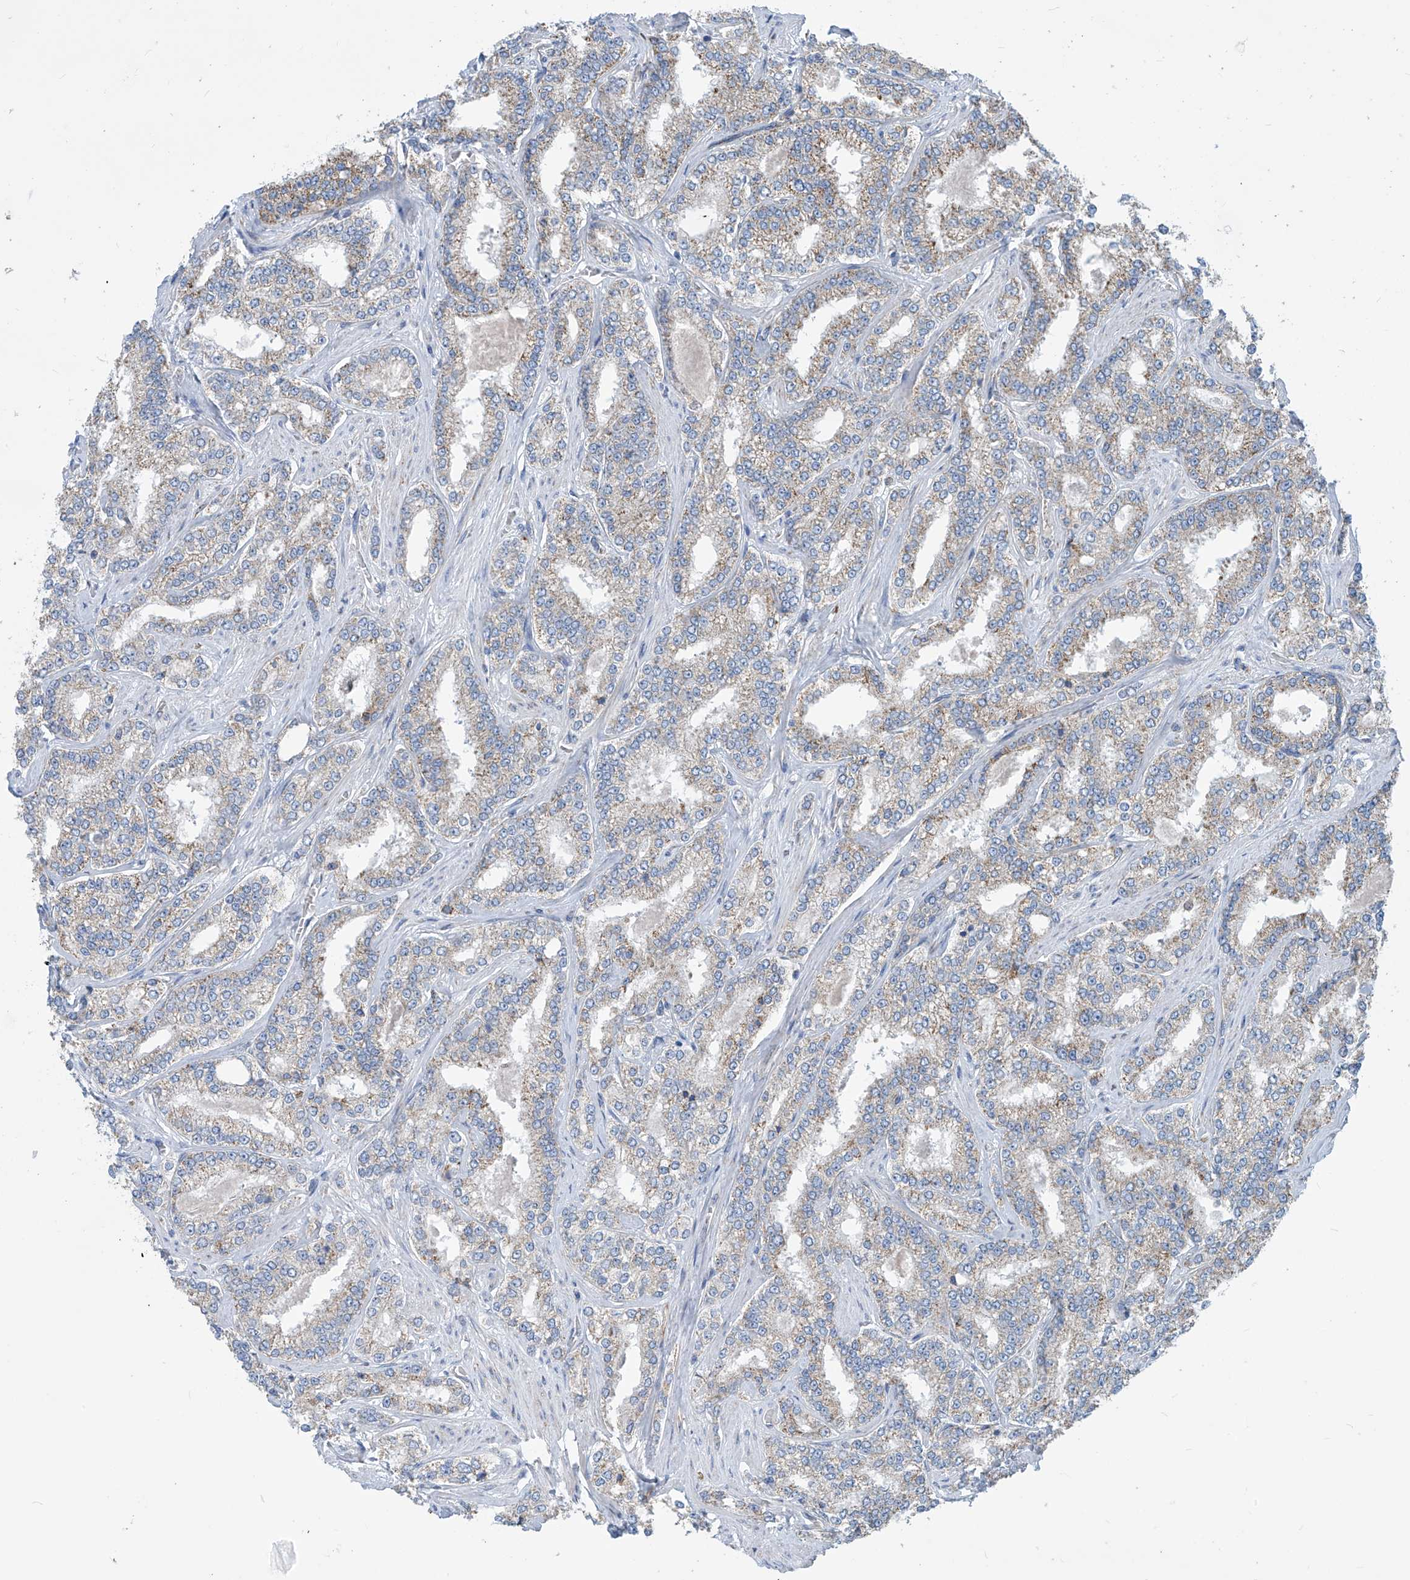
{"staining": {"intensity": "weak", "quantity": "25%-75%", "location": "cytoplasmic/membranous"}, "tissue": "prostate cancer", "cell_type": "Tumor cells", "image_type": "cancer", "snomed": [{"axis": "morphology", "description": "Normal tissue, NOS"}, {"axis": "morphology", "description": "Adenocarcinoma, High grade"}, {"axis": "topography", "description": "Prostate"}], "caption": "IHC photomicrograph of human adenocarcinoma (high-grade) (prostate) stained for a protein (brown), which exhibits low levels of weak cytoplasmic/membranous positivity in about 25%-75% of tumor cells.", "gene": "EIF5B", "patient": {"sex": "male", "age": 83}}